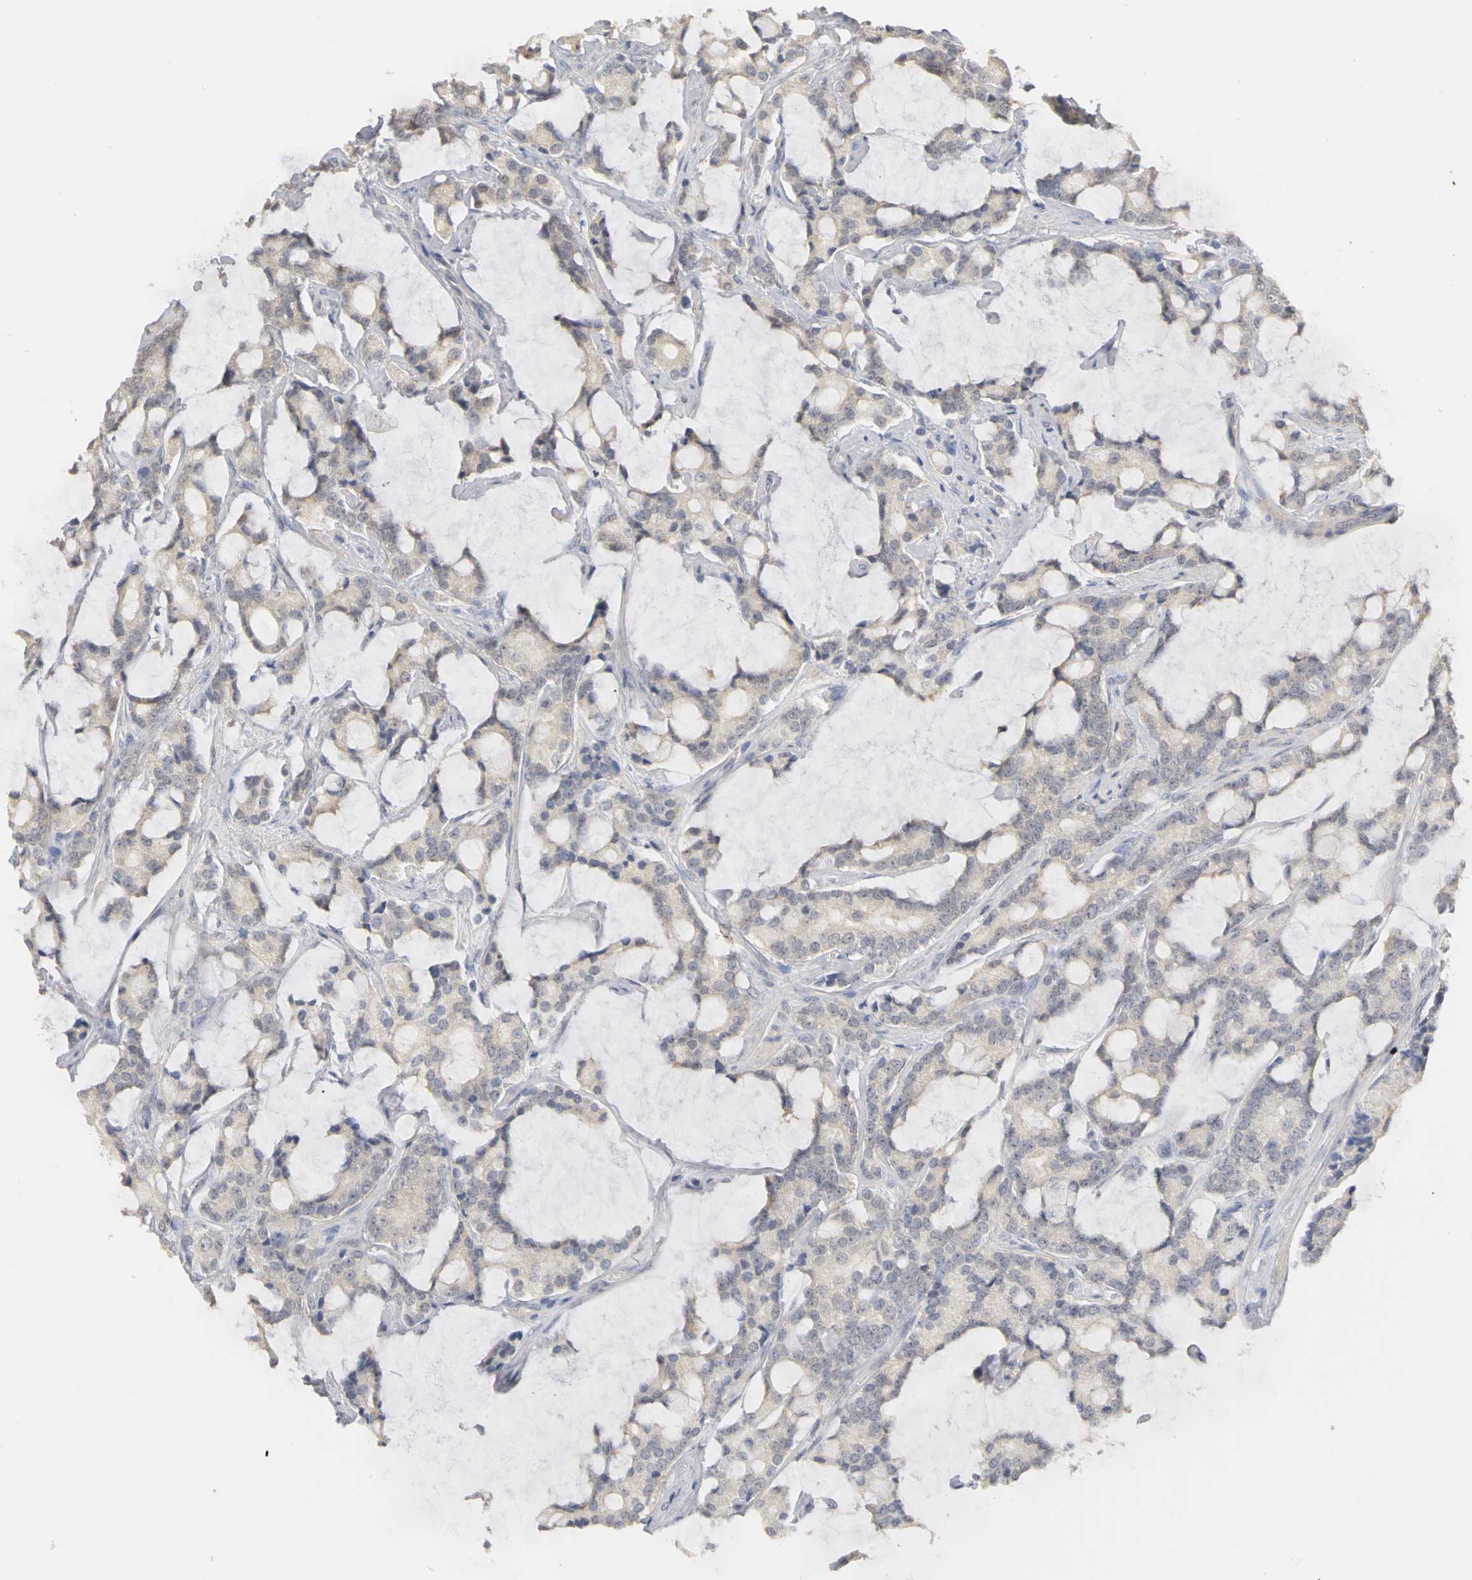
{"staining": {"intensity": "weak", "quantity": ">75%", "location": "cytoplasmic/membranous"}, "tissue": "prostate cancer", "cell_type": "Tumor cells", "image_type": "cancer", "snomed": [{"axis": "morphology", "description": "Adenocarcinoma, Low grade"}, {"axis": "topography", "description": "Prostate"}], "caption": "This is an image of immunohistochemistry staining of prostate low-grade adenocarcinoma, which shows weak positivity in the cytoplasmic/membranous of tumor cells.", "gene": "PGR", "patient": {"sex": "male", "age": 58}}